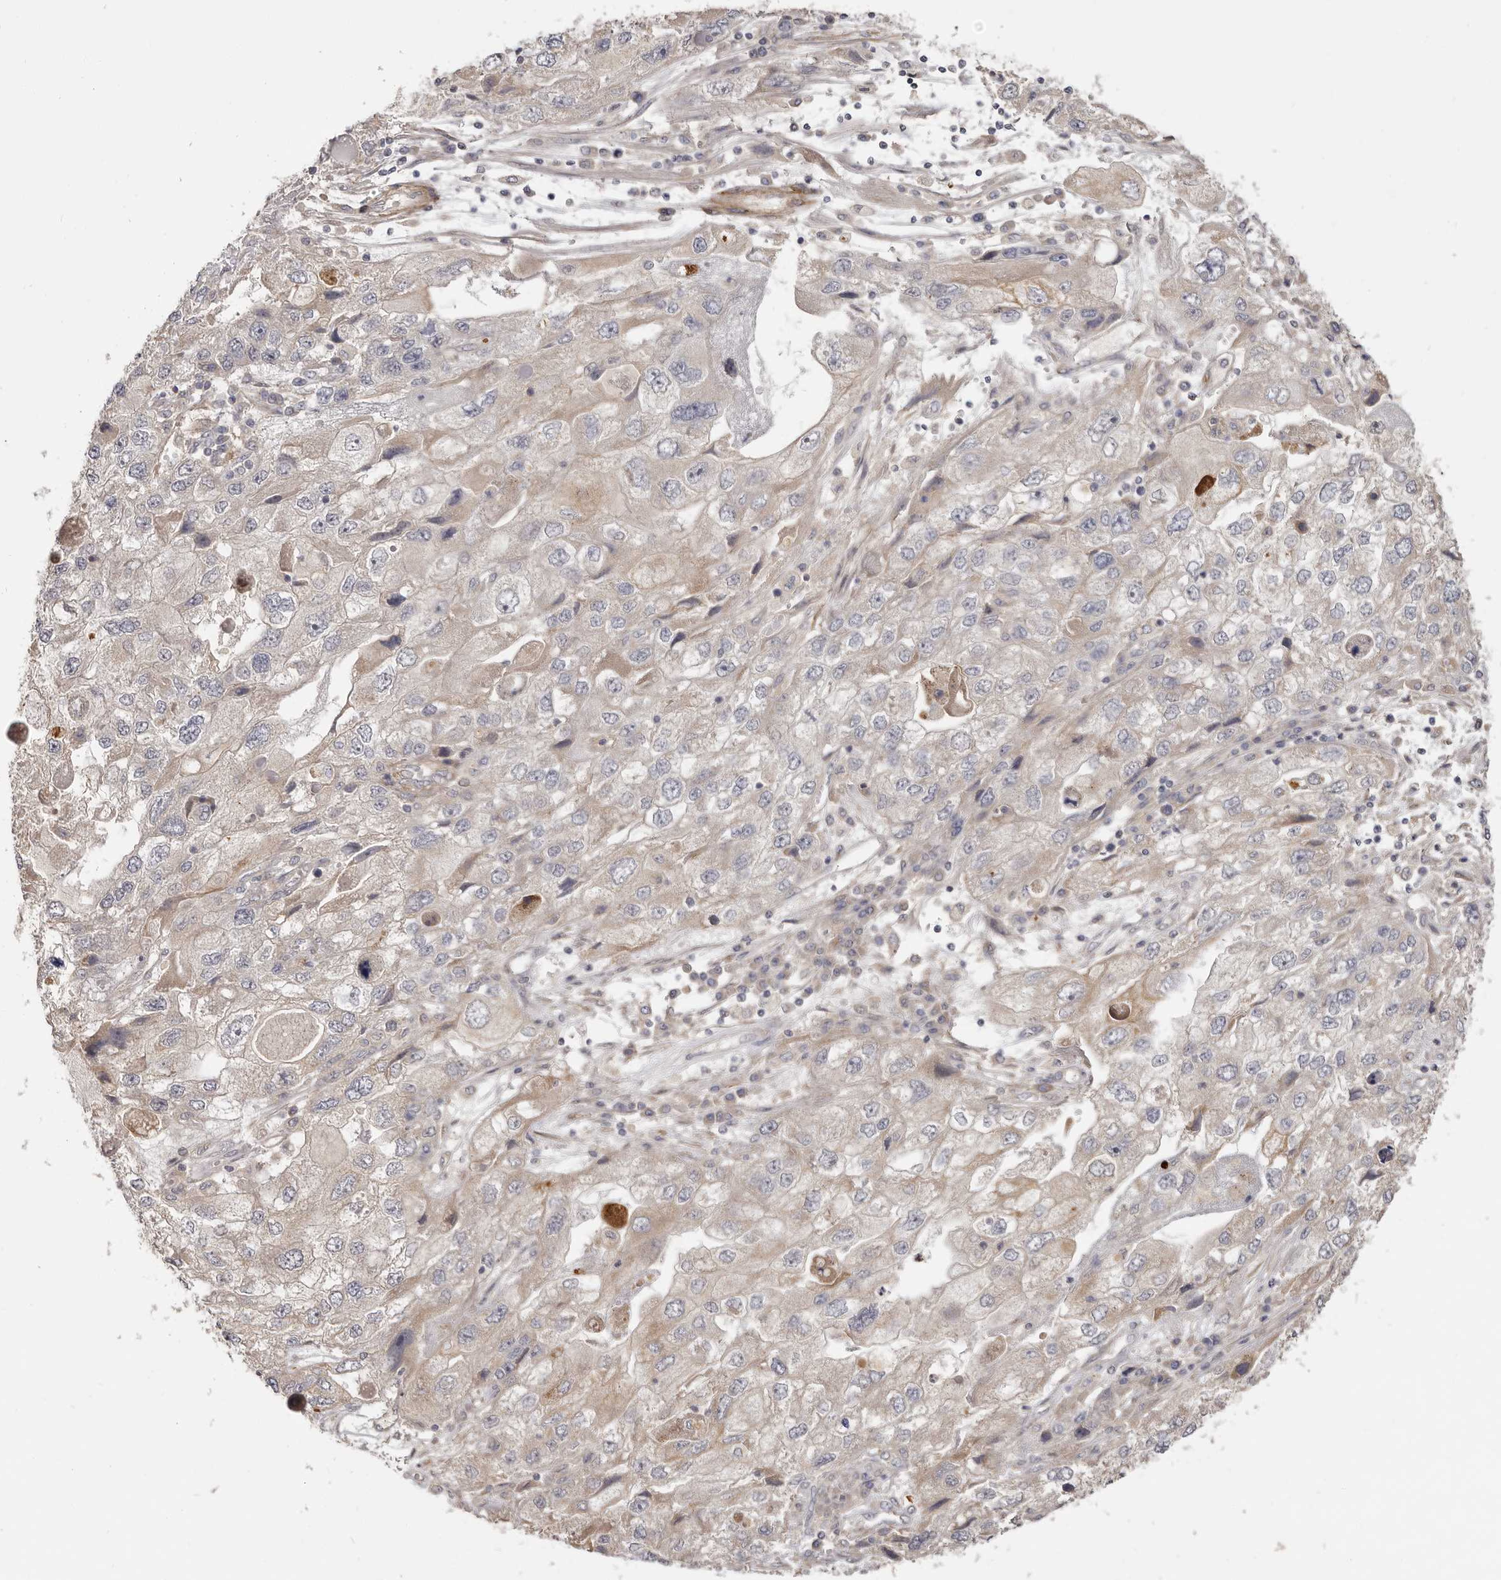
{"staining": {"intensity": "weak", "quantity": "<25%", "location": "cytoplasmic/membranous"}, "tissue": "endometrial cancer", "cell_type": "Tumor cells", "image_type": "cancer", "snomed": [{"axis": "morphology", "description": "Adenocarcinoma, NOS"}, {"axis": "topography", "description": "Endometrium"}], "caption": "Adenocarcinoma (endometrial) was stained to show a protein in brown. There is no significant expression in tumor cells.", "gene": "ADAMTS9", "patient": {"sex": "female", "age": 49}}